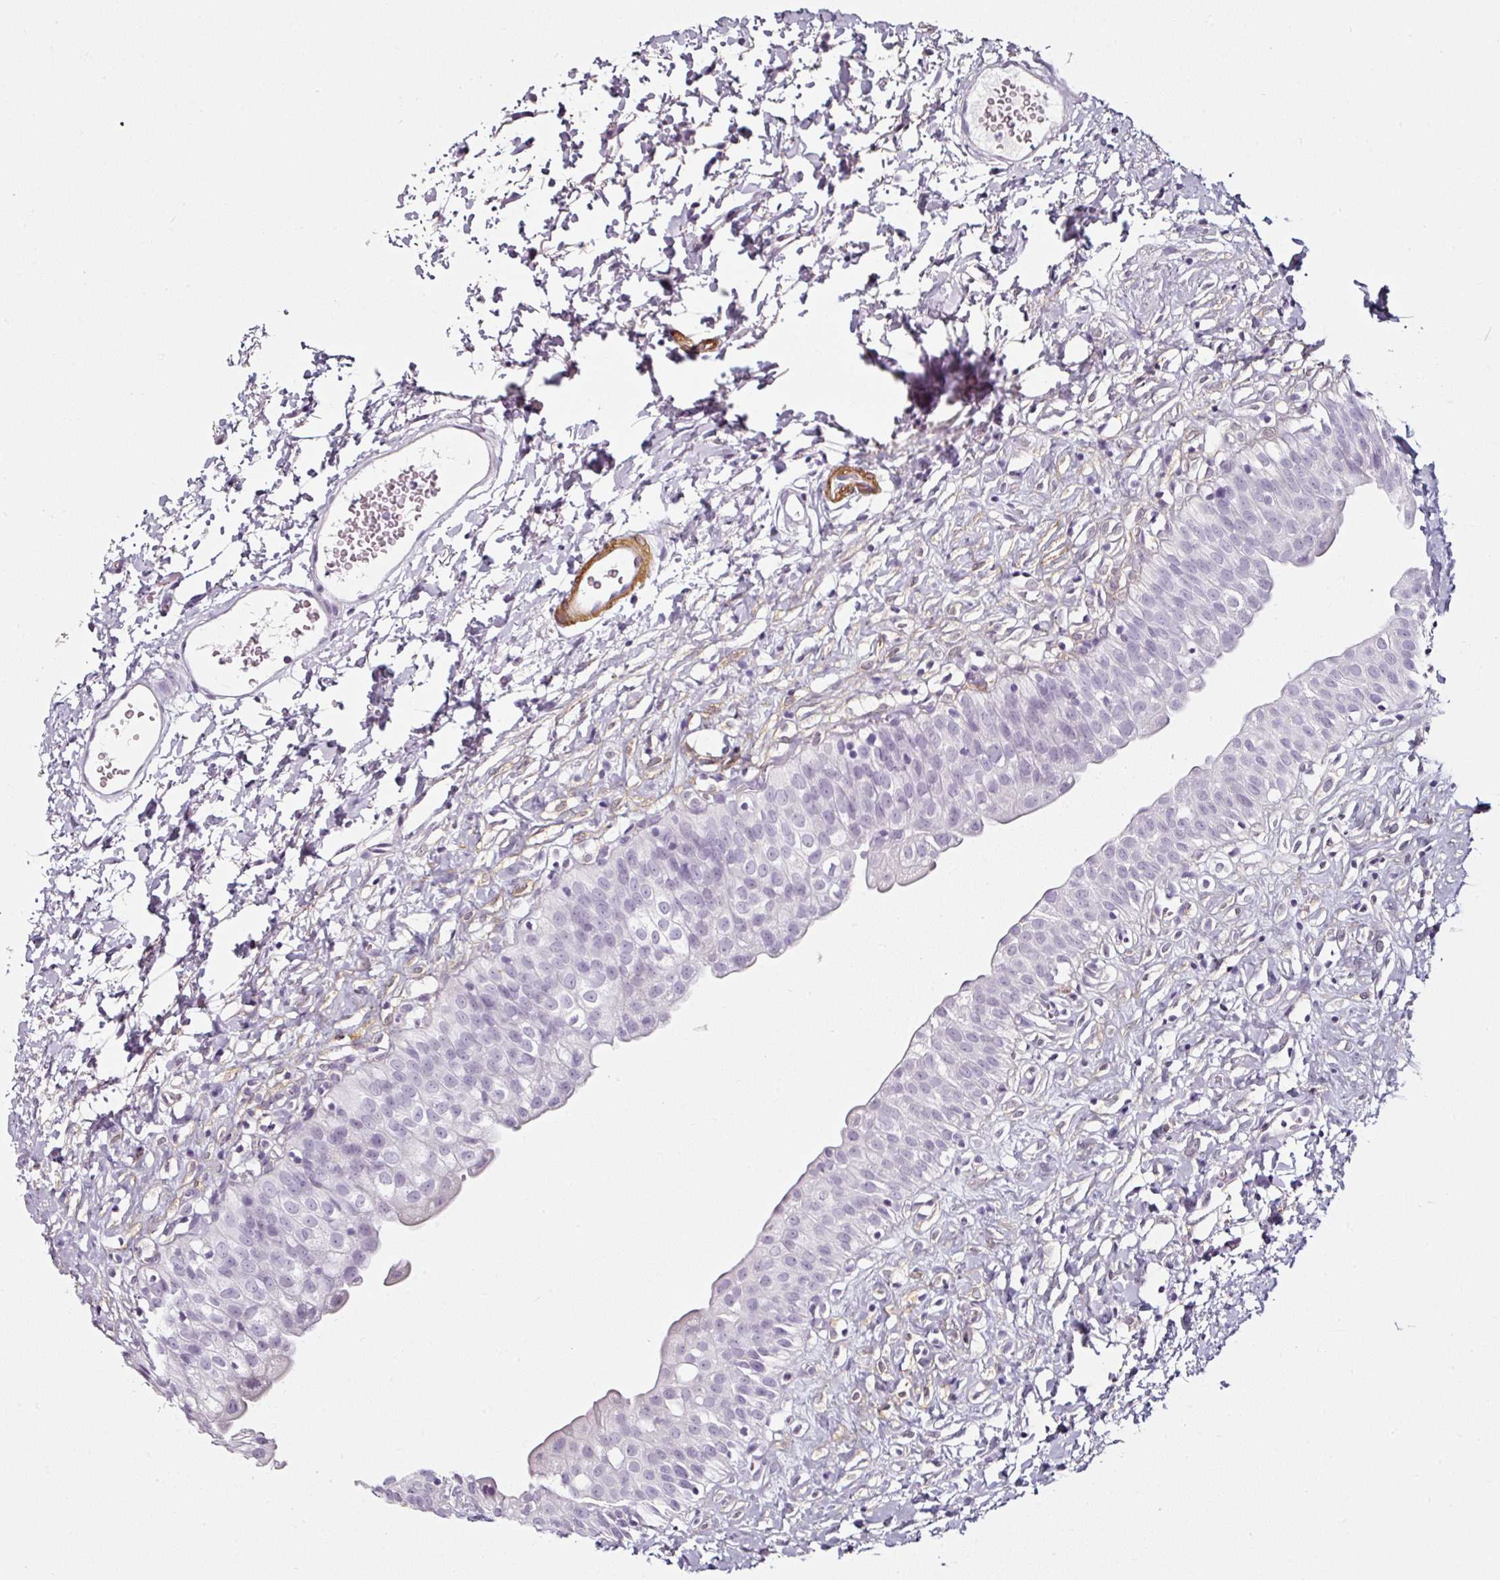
{"staining": {"intensity": "negative", "quantity": "none", "location": "none"}, "tissue": "urinary bladder", "cell_type": "Urothelial cells", "image_type": "normal", "snomed": [{"axis": "morphology", "description": "Normal tissue, NOS"}, {"axis": "topography", "description": "Urinary bladder"}], "caption": "A photomicrograph of human urinary bladder is negative for staining in urothelial cells. (DAB (3,3'-diaminobenzidine) immunohistochemistry, high magnification).", "gene": "CAP2", "patient": {"sex": "male", "age": 51}}